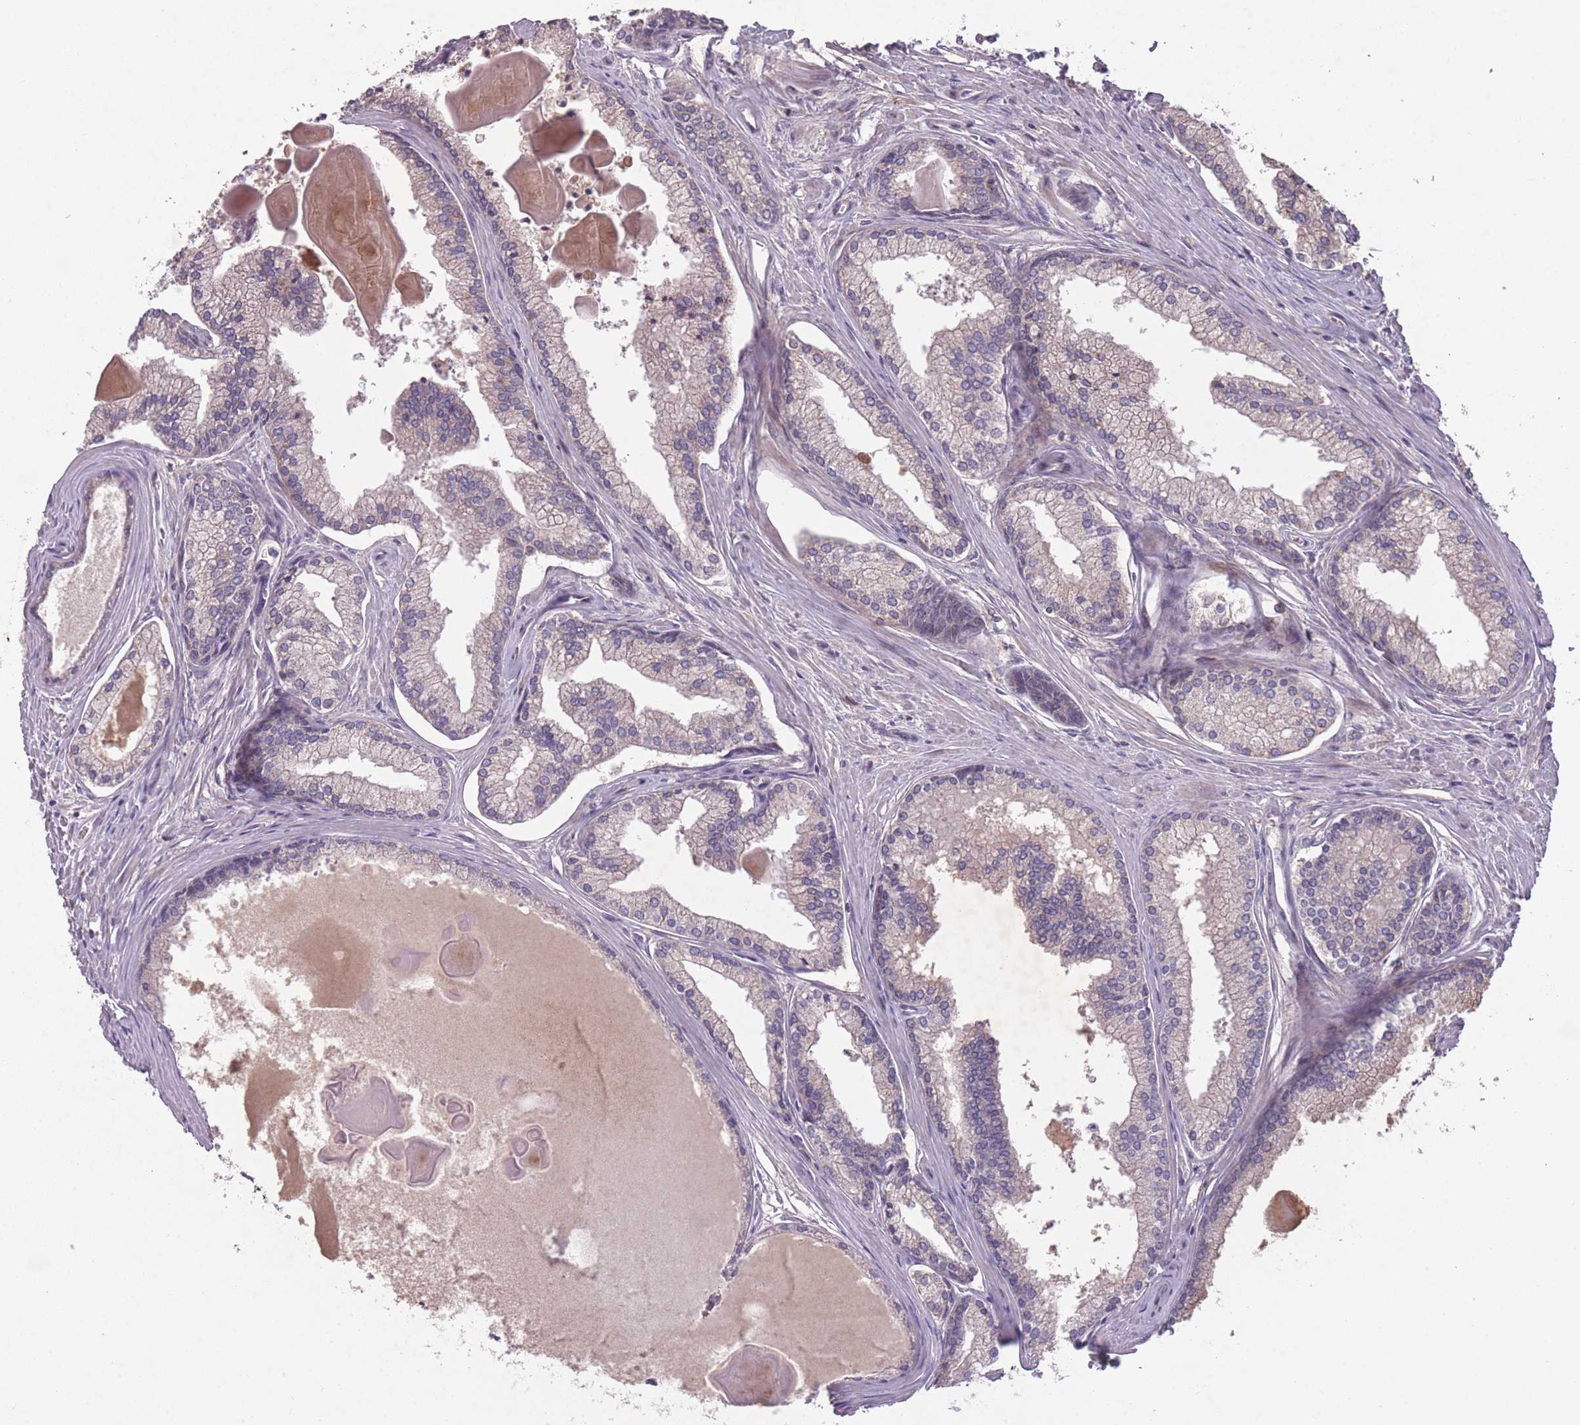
{"staining": {"intensity": "negative", "quantity": "none", "location": "none"}, "tissue": "prostate cancer", "cell_type": "Tumor cells", "image_type": "cancer", "snomed": [{"axis": "morphology", "description": "Adenocarcinoma, High grade"}, {"axis": "topography", "description": "Prostate"}], "caption": "A high-resolution image shows IHC staining of prostate cancer (adenocarcinoma (high-grade)), which displays no significant positivity in tumor cells.", "gene": "OR2V2", "patient": {"sex": "male", "age": 68}}